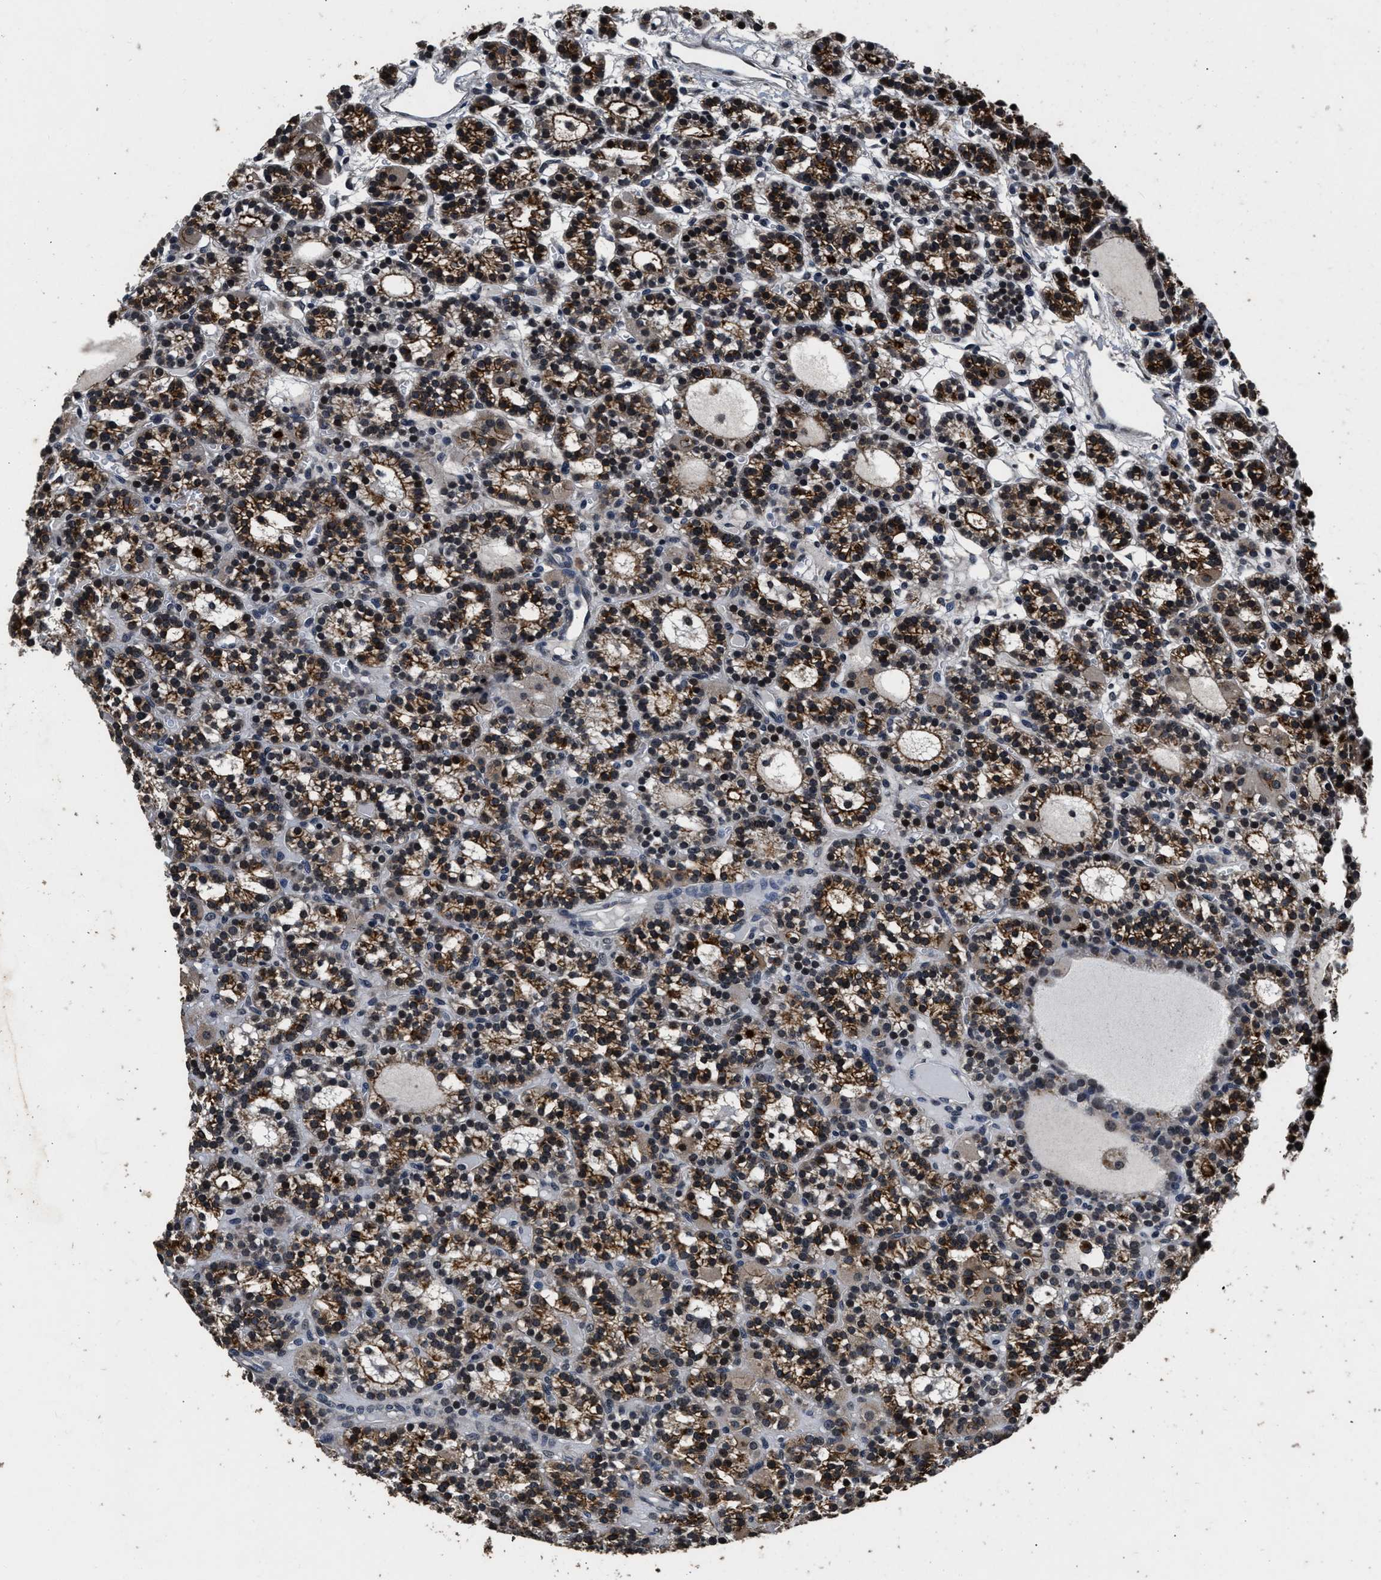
{"staining": {"intensity": "strong", "quantity": ">75%", "location": "cytoplasmic/membranous,nuclear"}, "tissue": "parathyroid gland", "cell_type": "Glandular cells", "image_type": "normal", "snomed": [{"axis": "morphology", "description": "Normal tissue, NOS"}, {"axis": "morphology", "description": "Adenoma, NOS"}, {"axis": "topography", "description": "Parathyroid gland"}], "caption": "Unremarkable parathyroid gland was stained to show a protein in brown. There is high levels of strong cytoplasmic/membranous,nuclear positivity in about >75% of glandular cells. The protein of interest is stained brown, and the nuclei are stained in blue (DAB (3,3'-diaminobenzidine) IHC with brightfield microscopy, high magnification).", "gene": "CSTF1", "patient": {"sex": "female", "age": 58}}